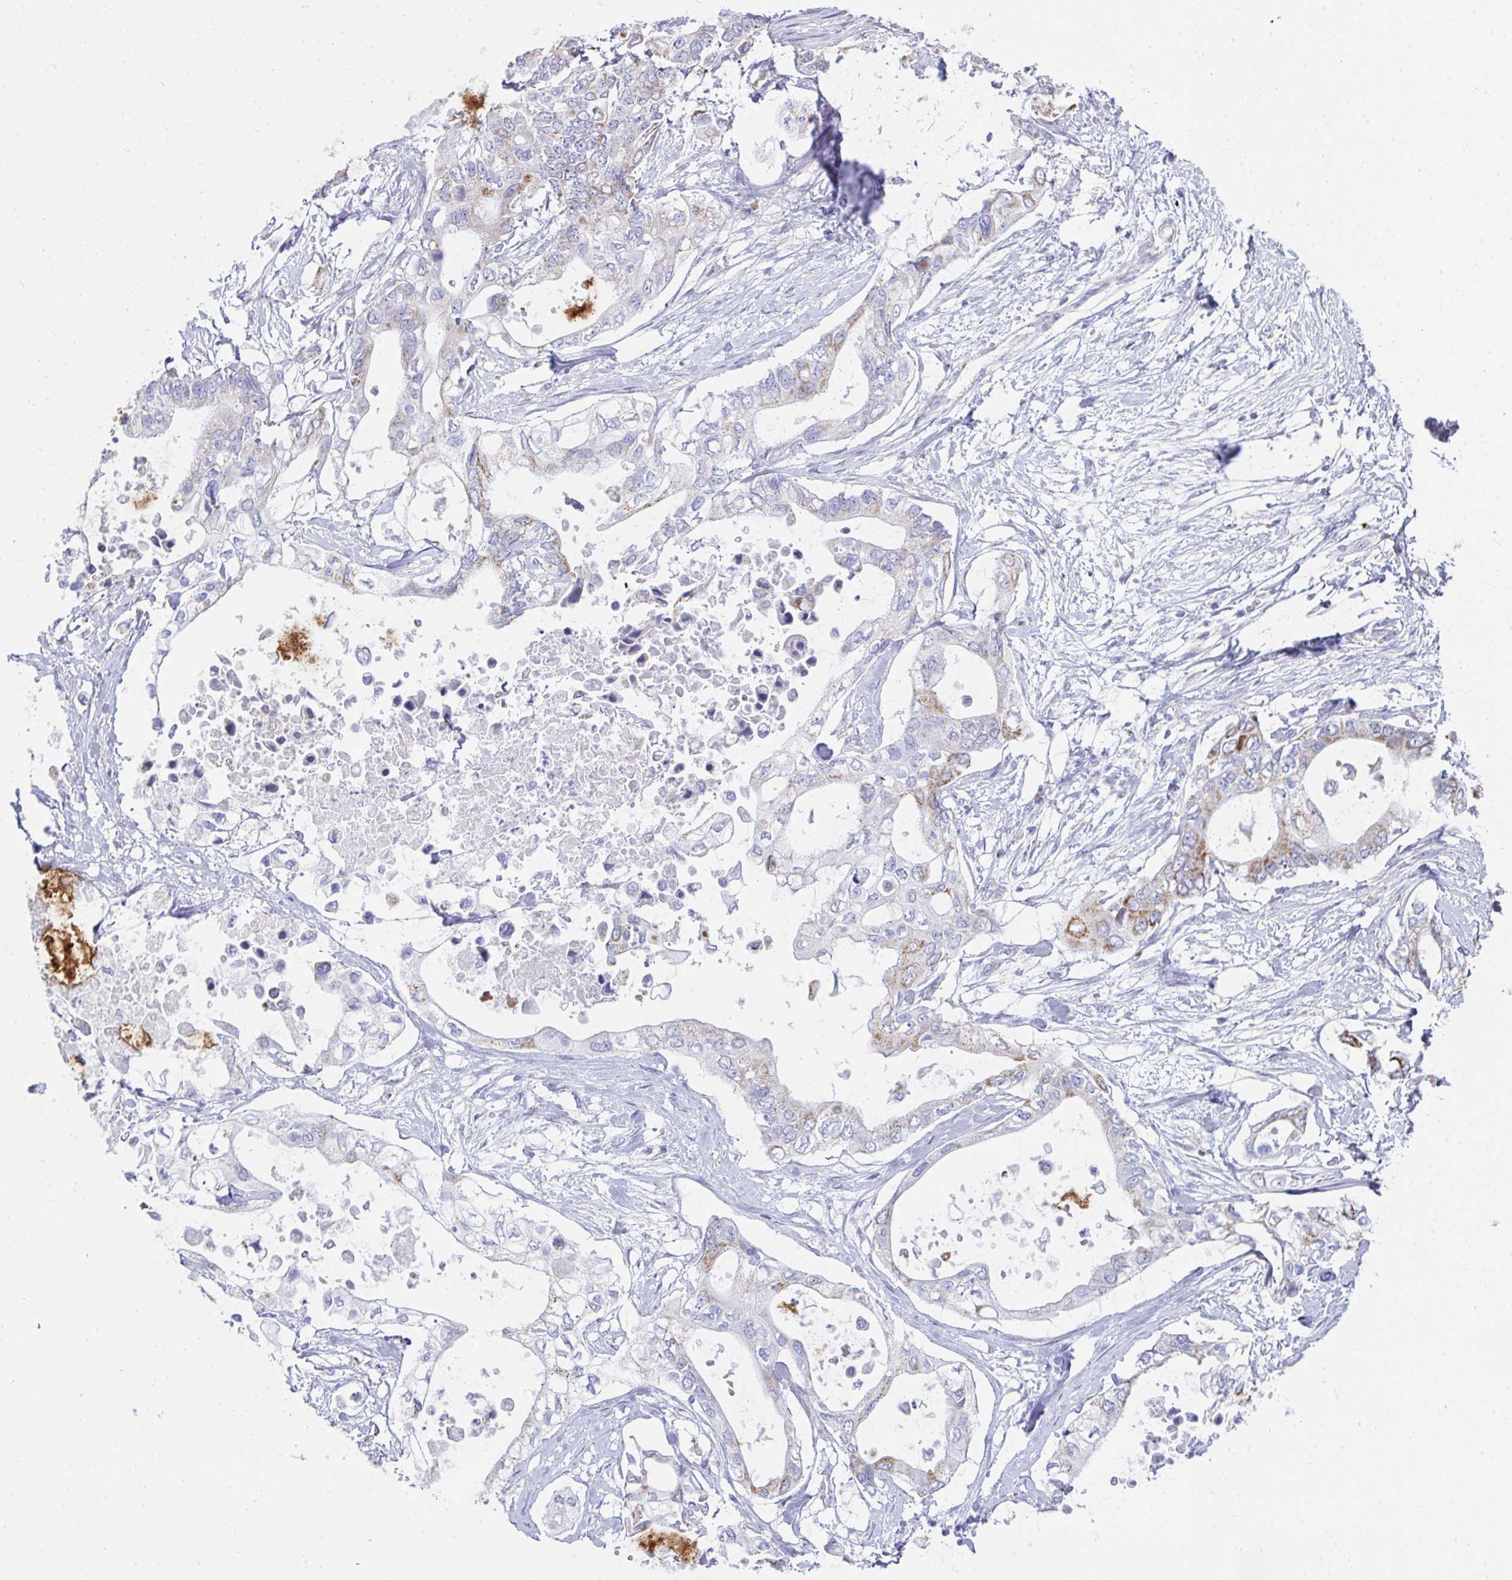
{"staining": {"intensity": "moderate", "quantity": "<25%", "location": "cytoplasmic/membranous"}, "tissue": "pancreatic cancer", "cell_type": "Tumor cells", "image_type": "cancer", "snomed": [{"axis": "morphology", "description": "Adenocarcinoma, NOS"}, {"axis": "topography", "description": "Pancreas"}], "caption": "Immunohistochemistry (DAB (3,3'-diaminobenzidine)) staining of pancreatic adenocarcinoma demonstrates moderate cytoplasmic/membranous protein staining in about <25% of tumor cells.", "gene": "AIFM1", "patient": {"sex": "female", "age": 63}}